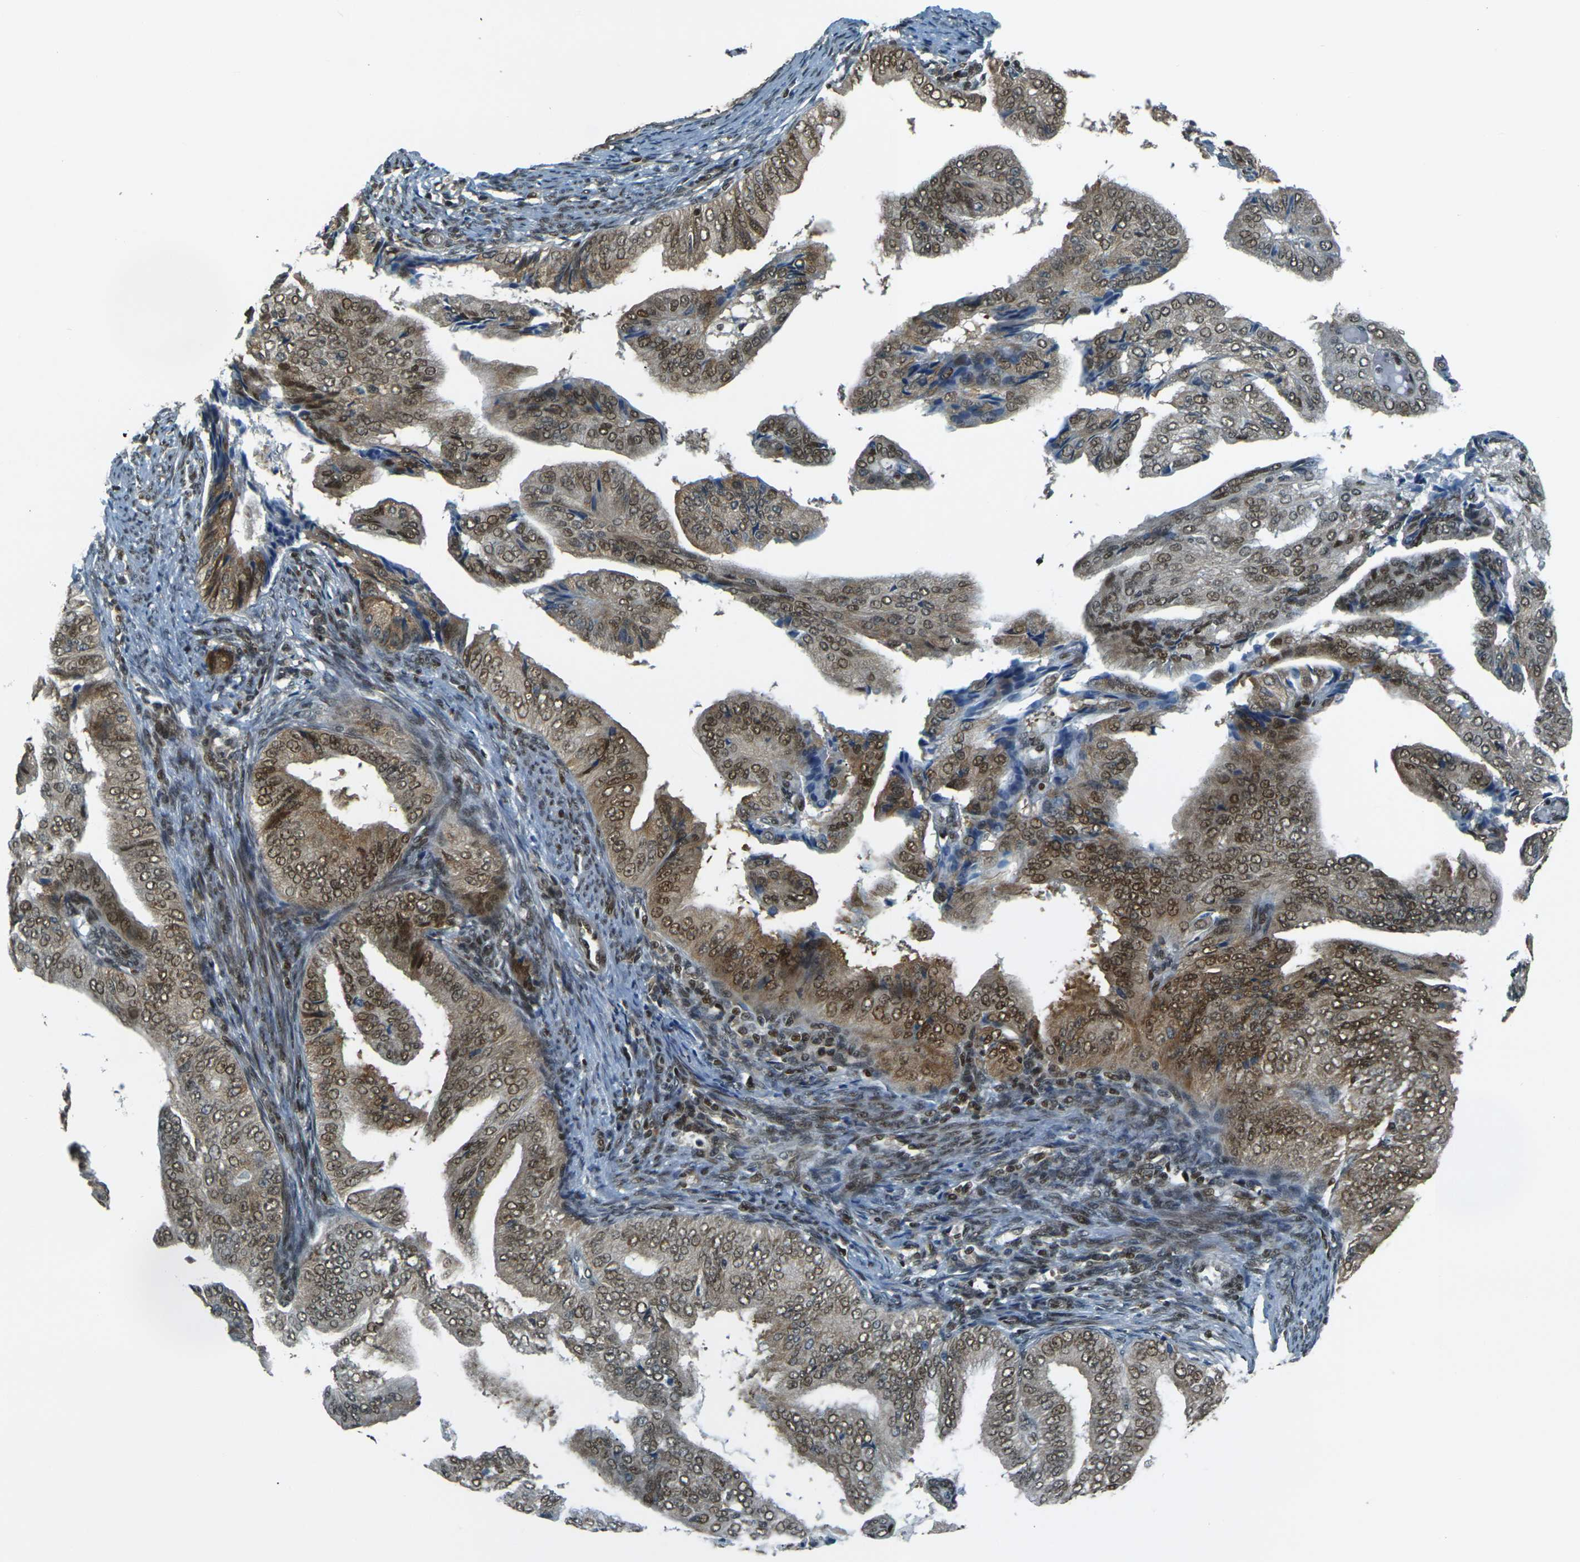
{"staining": {"intensity": "moderate", "quantity": ">75%", "location": "nuclear"}, "tissue": "endometrial cancer", "cell_type": "Tumor cells", "image_type": "cancer", "snomed": [{"axis": "morphology", "description": "Adenocarcinoma, NOS"}, {"axis": "topography", "description": "Endometrium"}], "caption": "There is medium levels of moderate nuclear positivity in tumor cells of endometrial cancer (adenocarcinoma), as demonstrated by immunohistochemical staining (brown color).", "gene": "NHEJ1", "patient": {"sex": "female", "age": 58}}